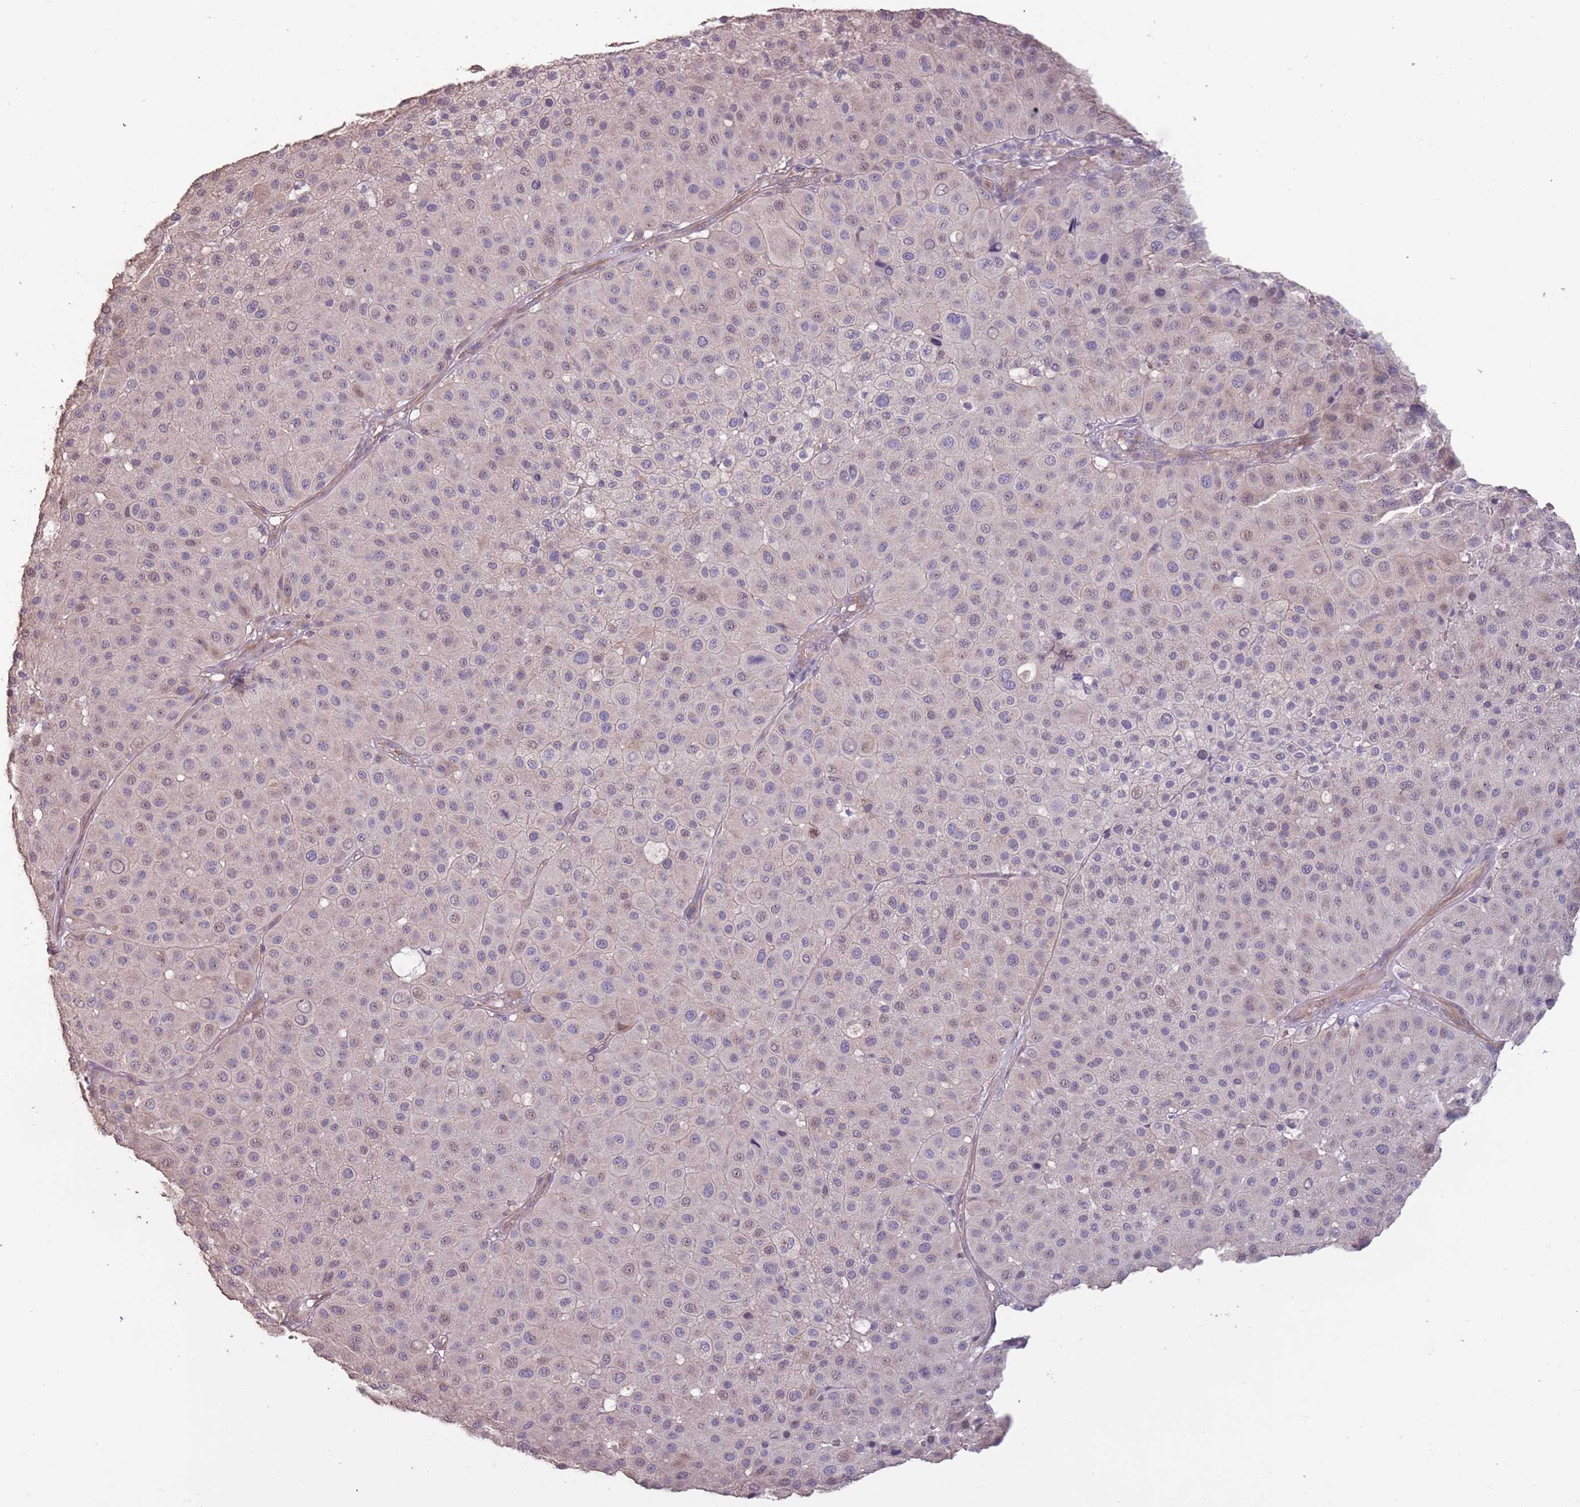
{"staining": {"intensity": "negative", "quantity": "none", "location": "none"}, "tissue": "melanoma", "cell_type": "Tumor cells", "image_type": "cancer", "snomed": [{"axis": "morphology", "description": "Malignant melanoma, Metastatic site"}, {"axis": "topography", "description": "Smooth muscle"}], "caption": "A photomicrograph of human malignant melanoma (metastatic site) is negative for staining in tumor cells.", "gene": "MBD3L1", "patient": {"sex": "male", "age": 41}}